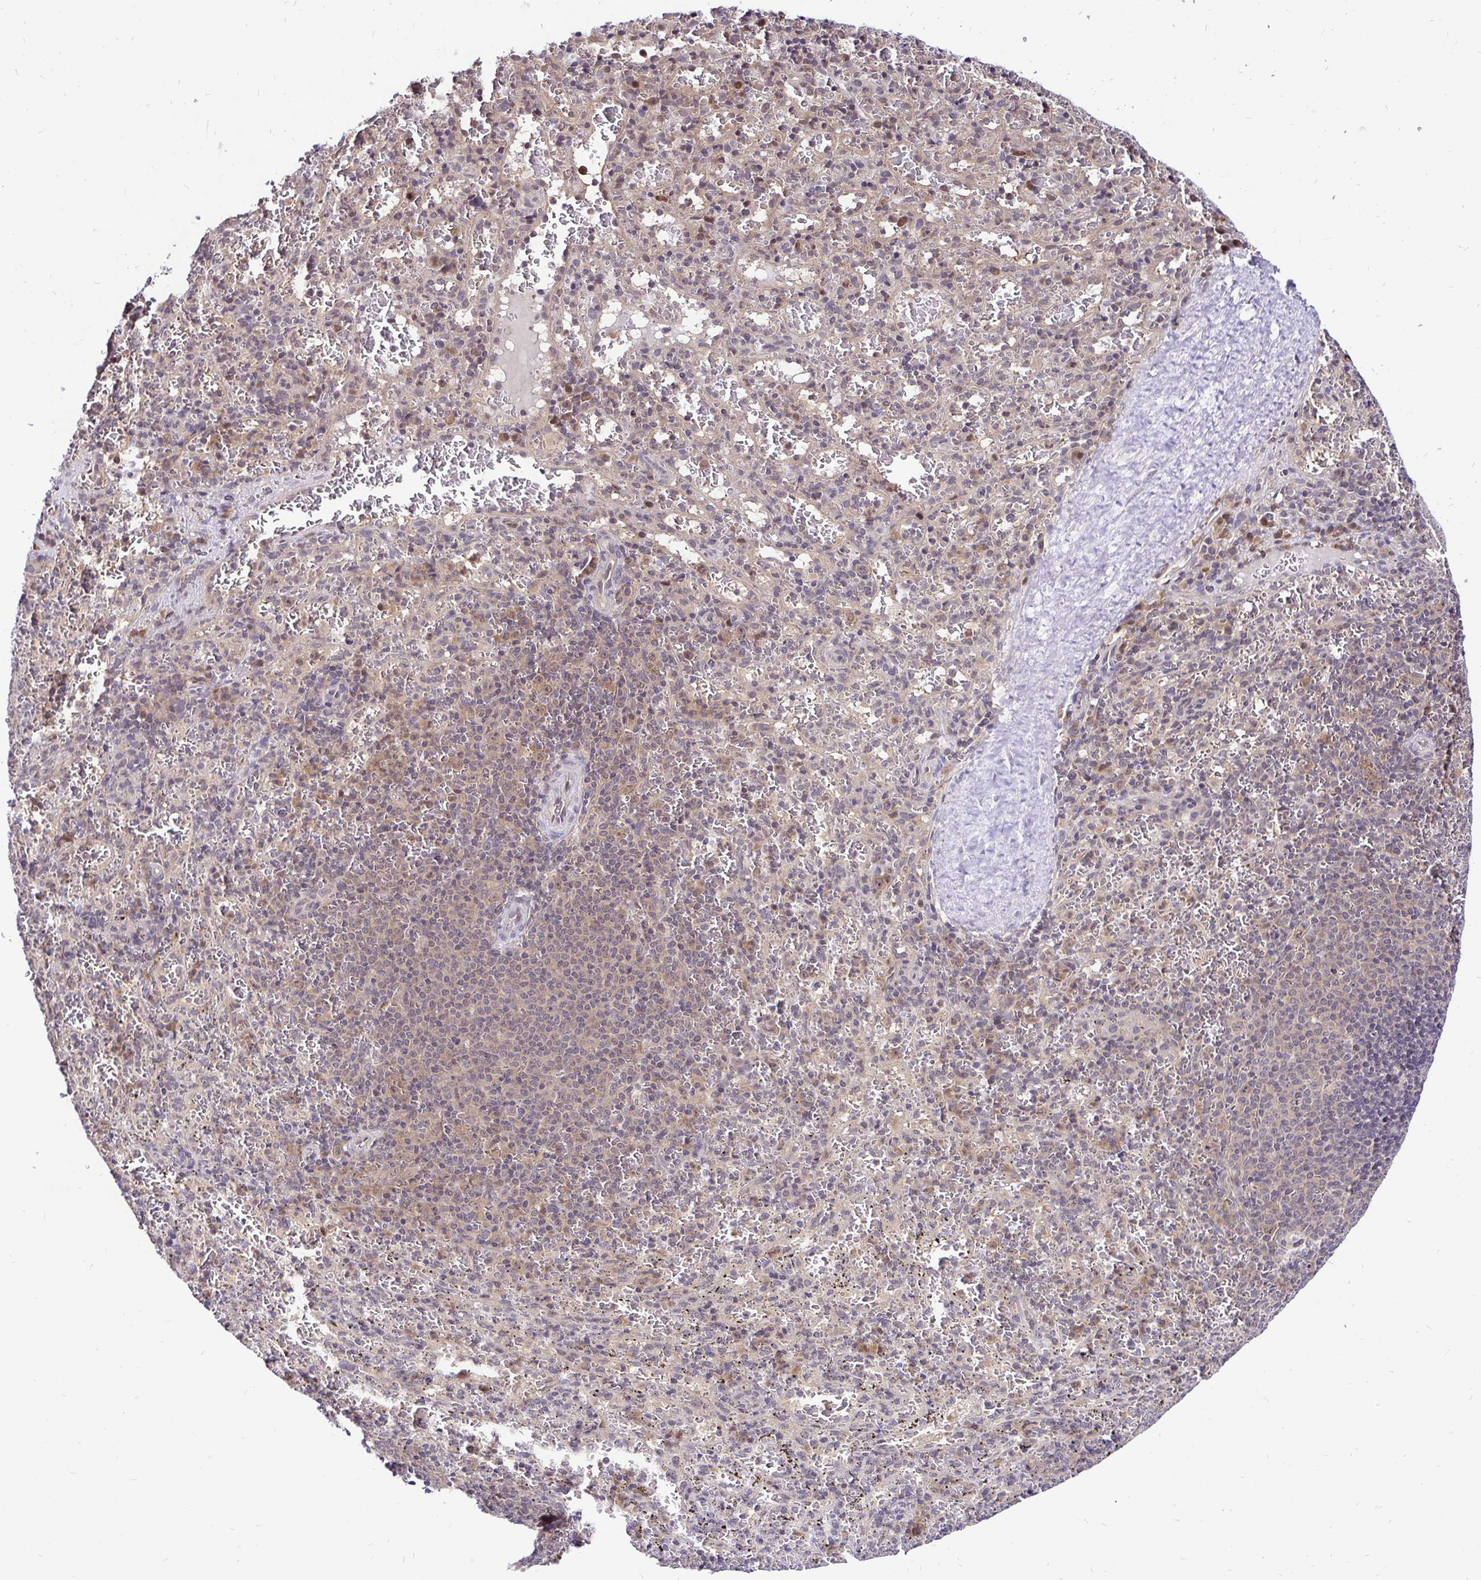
{"staining": {"intensity": "weak", "quantity": "<25%", "location": "nuclear"}, "tissue": "spleen", "cell_type": "Cells in red pulp", "image_type": "normal", "snomed": [{"axis": "morphology", "description": "Normal tissue, NOS"}, {"axis": "topography", "description": "Spleen"}], "caption": "An immunohistochemistry photomicrograph of benign spleen is shown. There is no staining in cells in red pulp of spleen.", "gene": "UBE2M", "patient": {"sex": "male", "age": 57}}